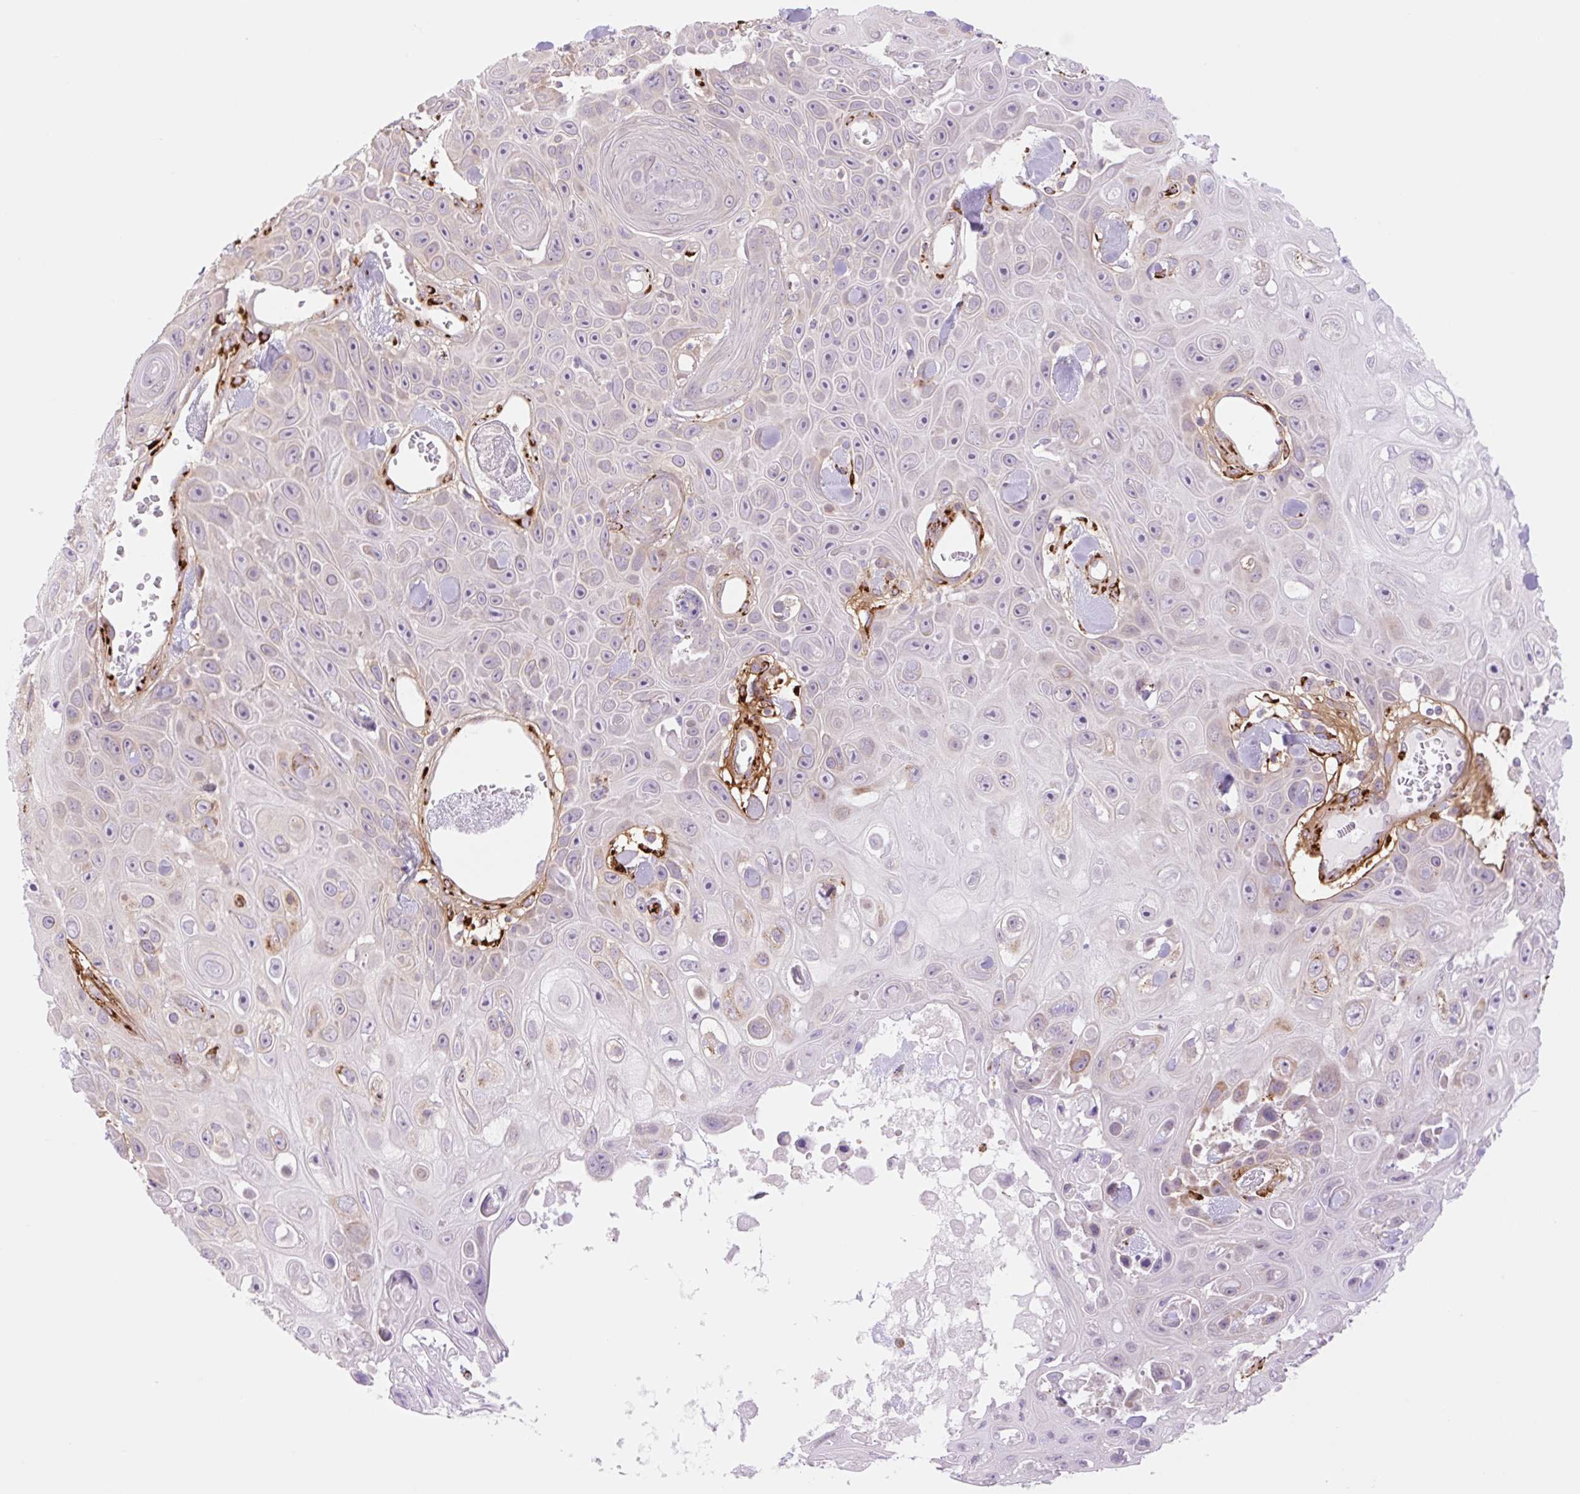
{"staining": {"intensity": "weak", "quantity": "<25%", "location": "cytoplasmic/membranous"}, "tissue": "skin cancer", "cell_type": "Tumor cells", "image_type": "cancer", "snomed": [{"axis": "morphology", "description": "Squamous cell carcinoma, NOS"}, {"axis": "topography", "description": "Skin"}], "caption": "High magnification brightfield microscopy of squamous cell carcinoma (skin) stained with DAB (brown) and counterstained with hematoxylin (blue): tumor cells show no significant positivity.", "gene": "COL5A1", "patient": {"sex": "male", "age": 82}}